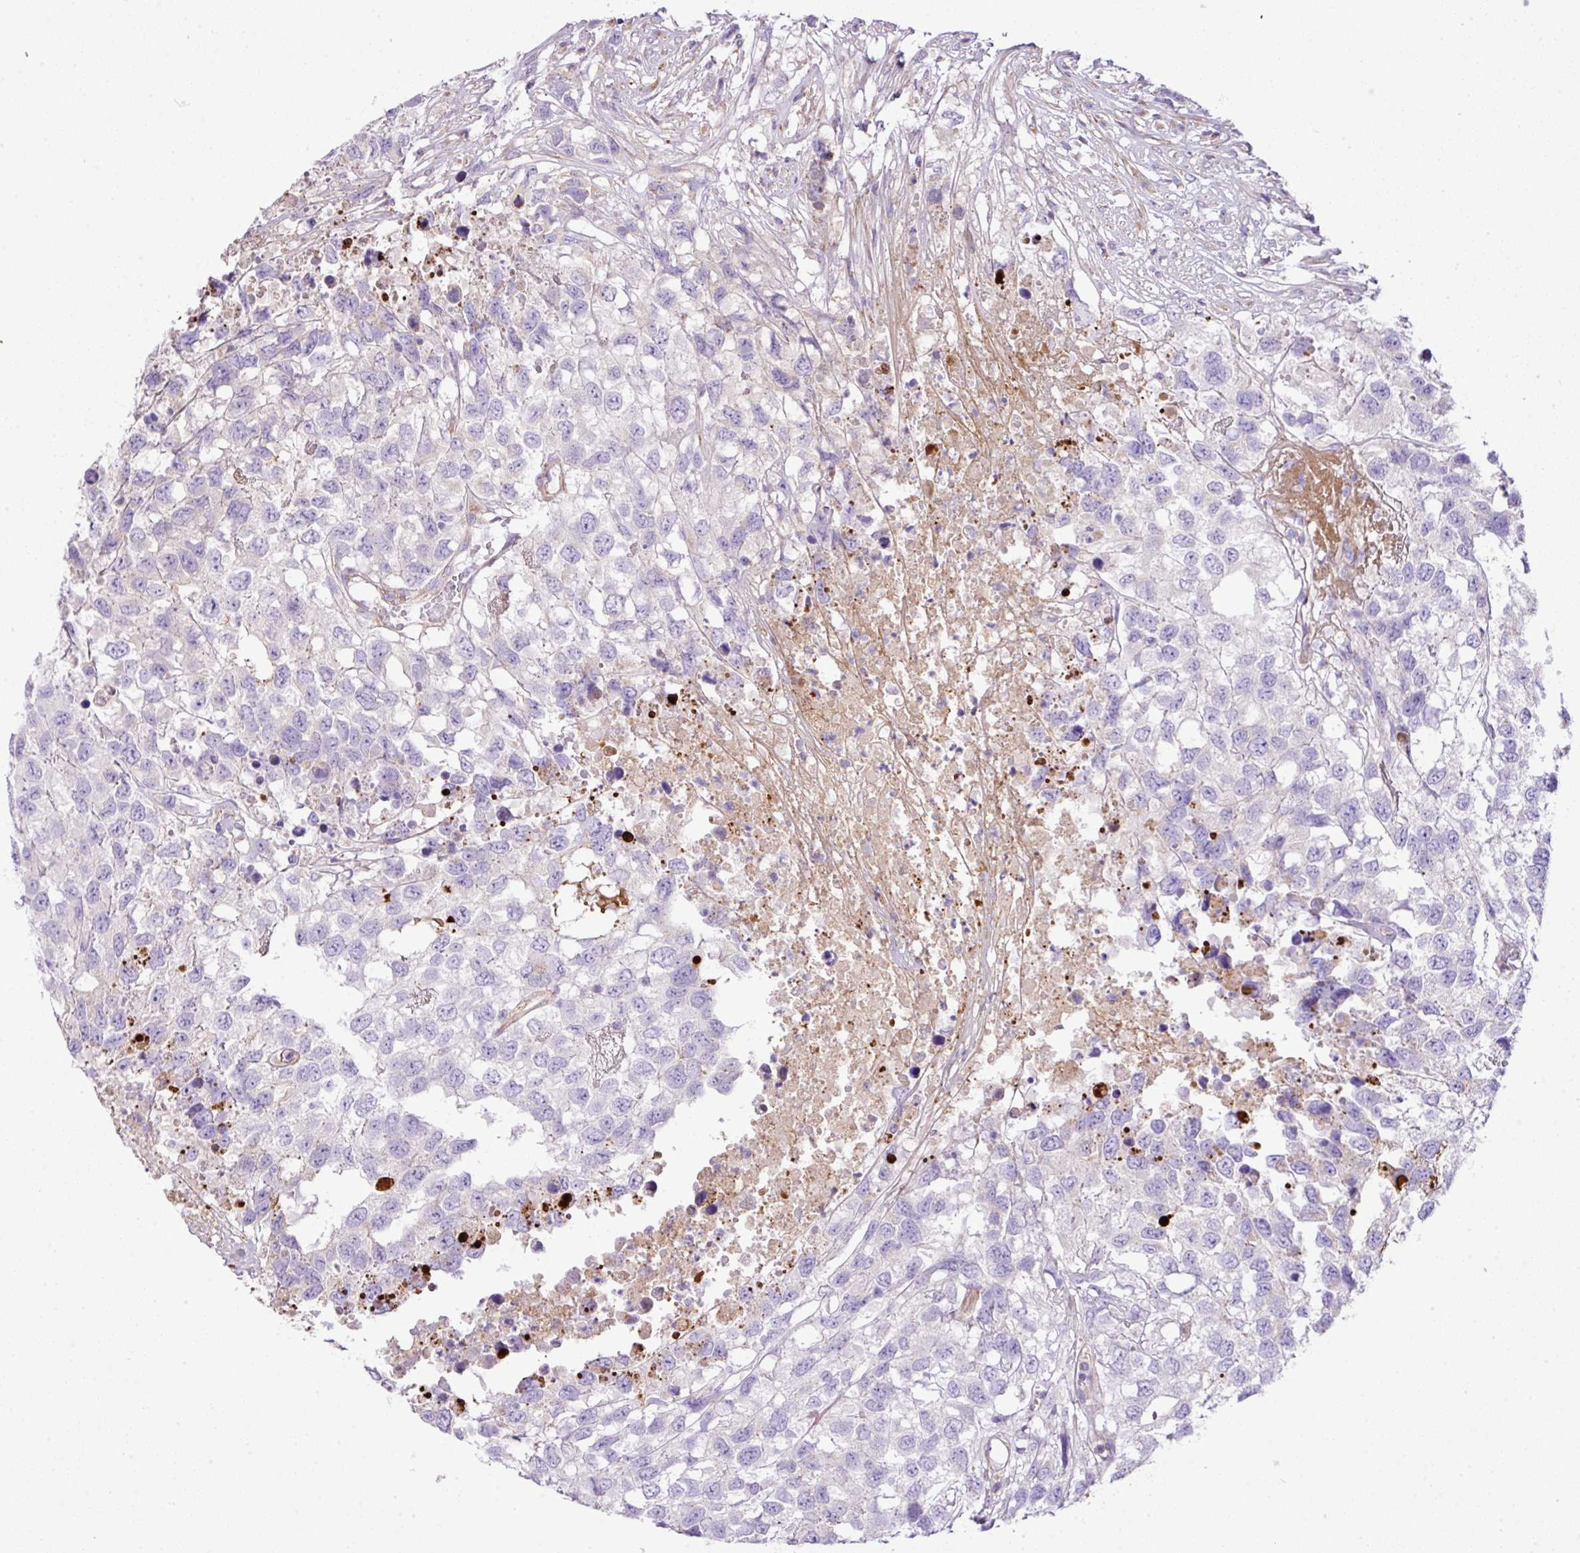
{"staining": {"intensity": "negative", "quantity": "none", "location": "none"}, "tissue": "testis cancer", "cell_type": "Tumor cells", "image_type": "cancer", "snomed": [{"axis": "morphology", "description": "Carcinoma, Embryonal, NOS"}, {"axis": "topography", "description": "Testis"}], "caption": "A photomicrograph of embryonal carcinoma (testis) stained for a protein shows no brown staining in tumor cells.", "gene": "CTXN2", "patient": {"sex": "male", "age": 83}}